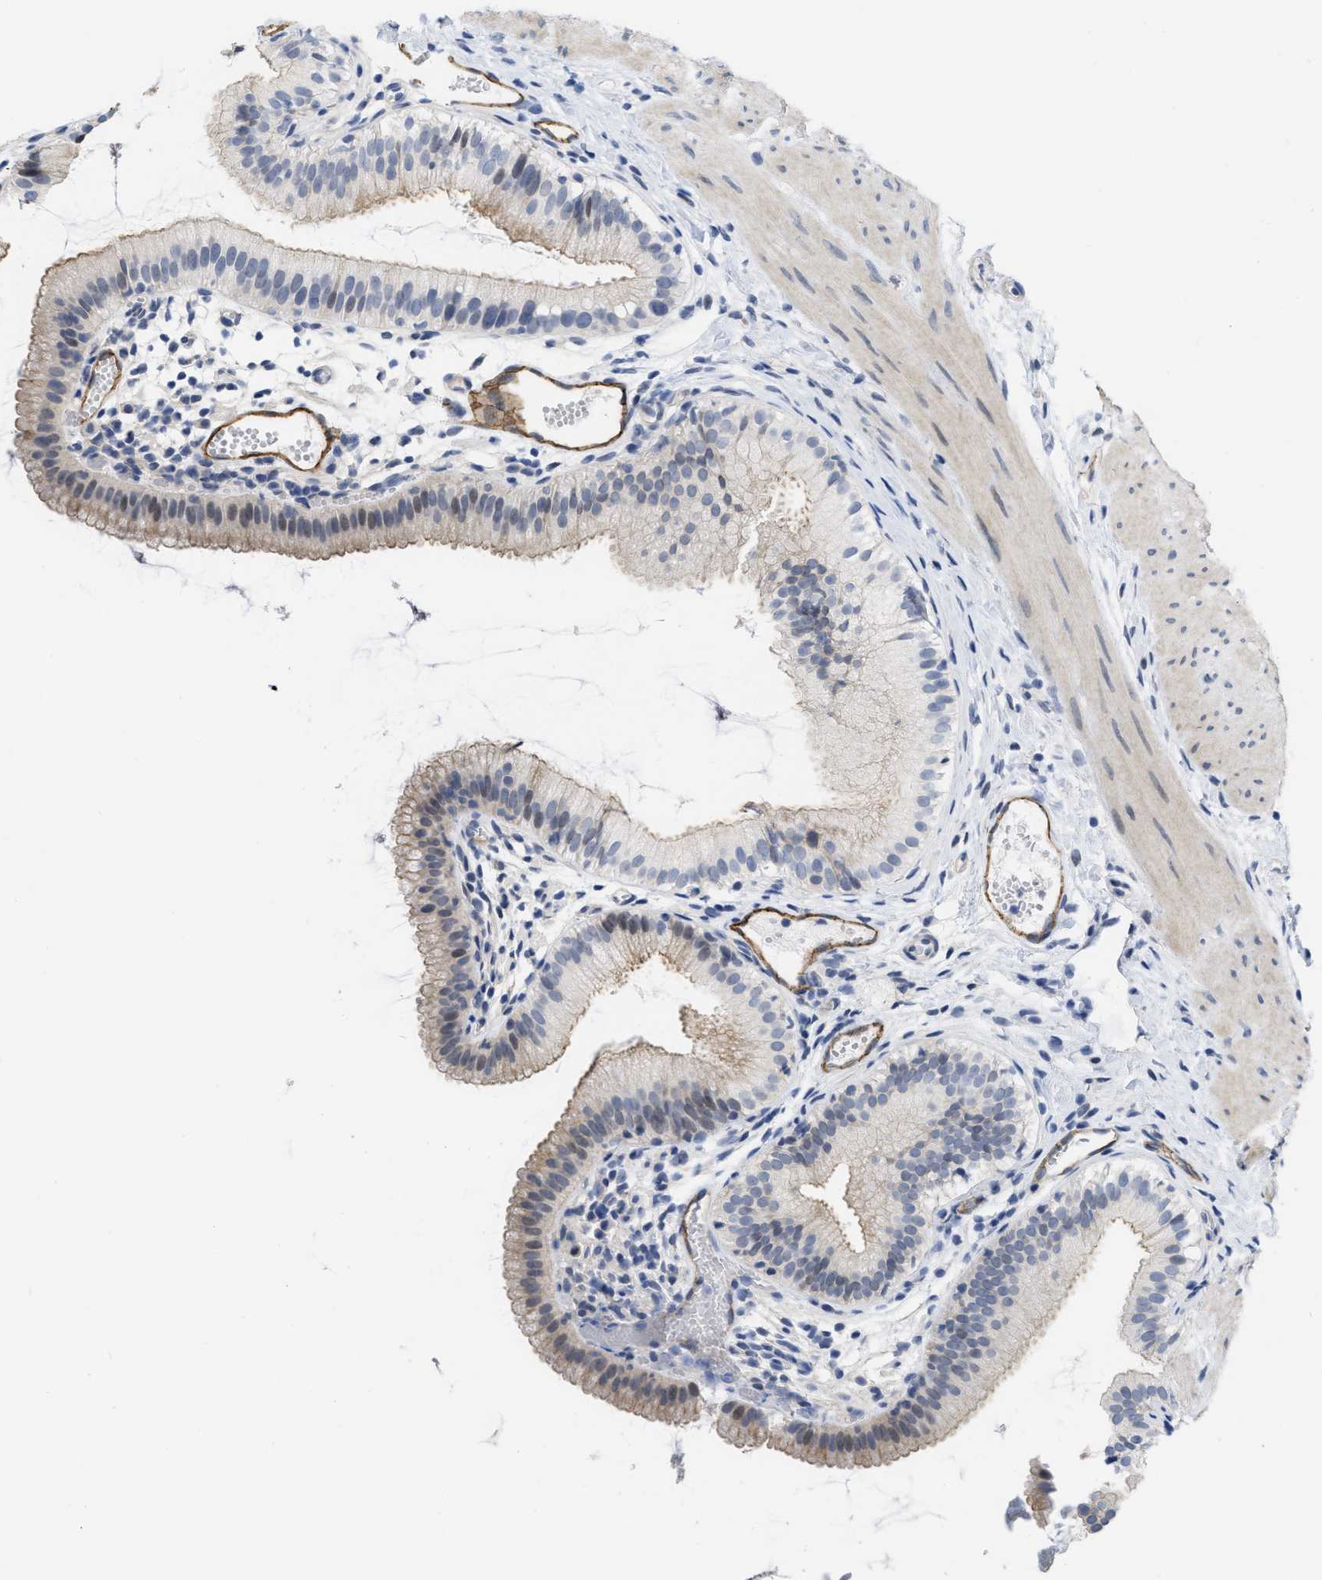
{"staining": {"intensity": "weak", "quantity": ">75%", "location": "cytoplasmic/membranous"}, "tissue": "gallbladder", "cell_type": "Glandular cells", "image_type": "normal", "snomed": [{"axis": "morphology", "description": "Normal tissue, NOS"}, {"axis": "topography", "description": "Gallbladder"}], "caption": "This is a histology image of IHC staining of normal gallbladder, which shows weak staining in the cytoplasmic/membranous of glandular cells.", "gene": "ACKR1", "patient": {"sex": "female", "age": 26}}